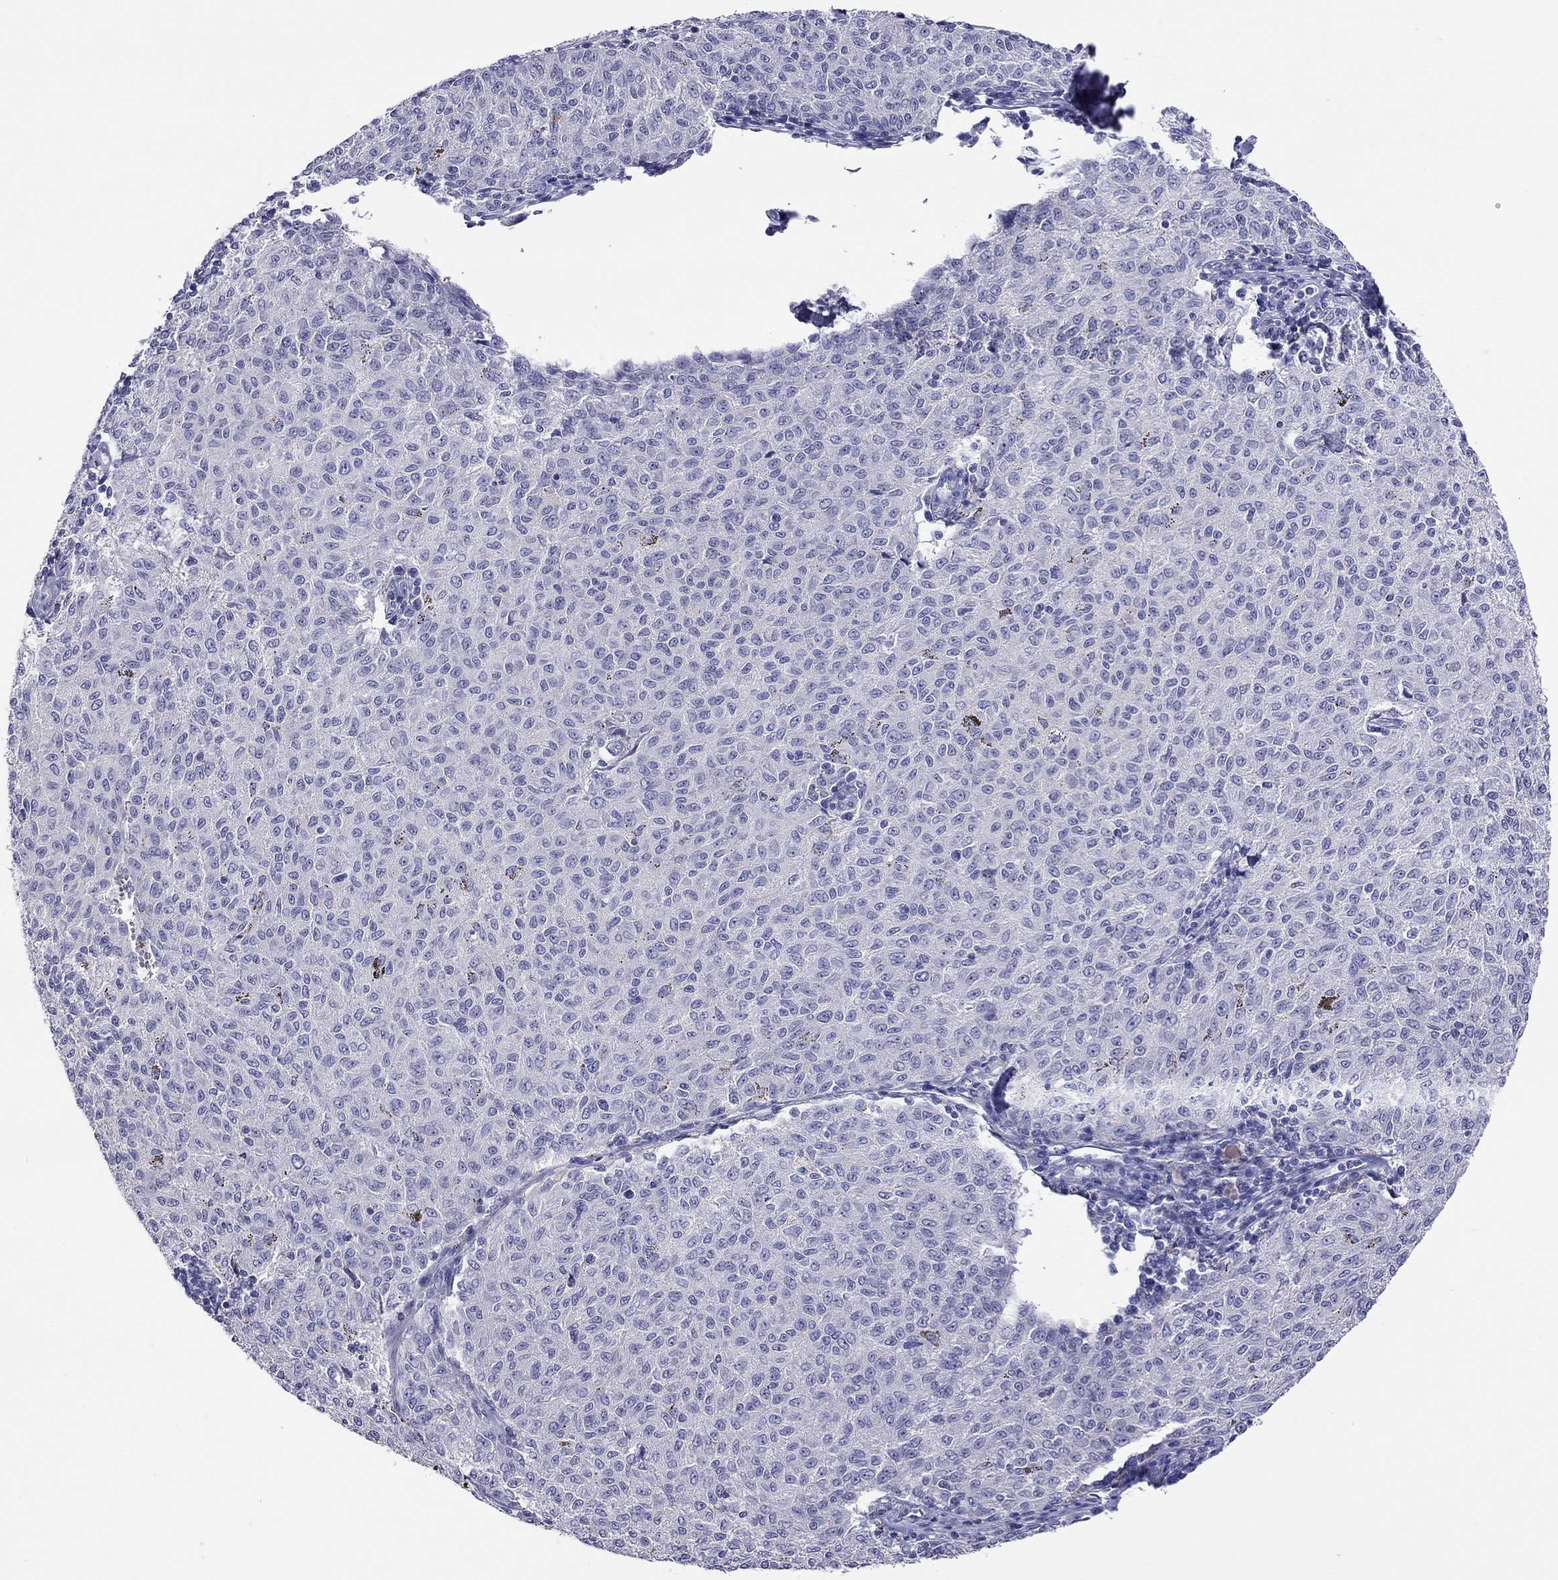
{"staining": {"intensity": "negative", "quantity": "none", "location": "none"}, "tissue": "melanoma", "cell_type": "Tumor cells", "image_type": "cancer", "snomed": [{"axis": "morphology", "description": "Malignant melanoma, NOS"}, {"axis": "topography", "description": "Skin"}], "caption": "A micrograph of human melanoma is negative for staining in tumor cells. Brightfield microscopy of immunohistochemistry (IHC) stained with DAB (3,3'-diaminobenzidine) (brown) and hematoxylin (blue), captured at high magnification.", "gene": "SLC46A2", "patient": {"sex": "female", "age": 72}}